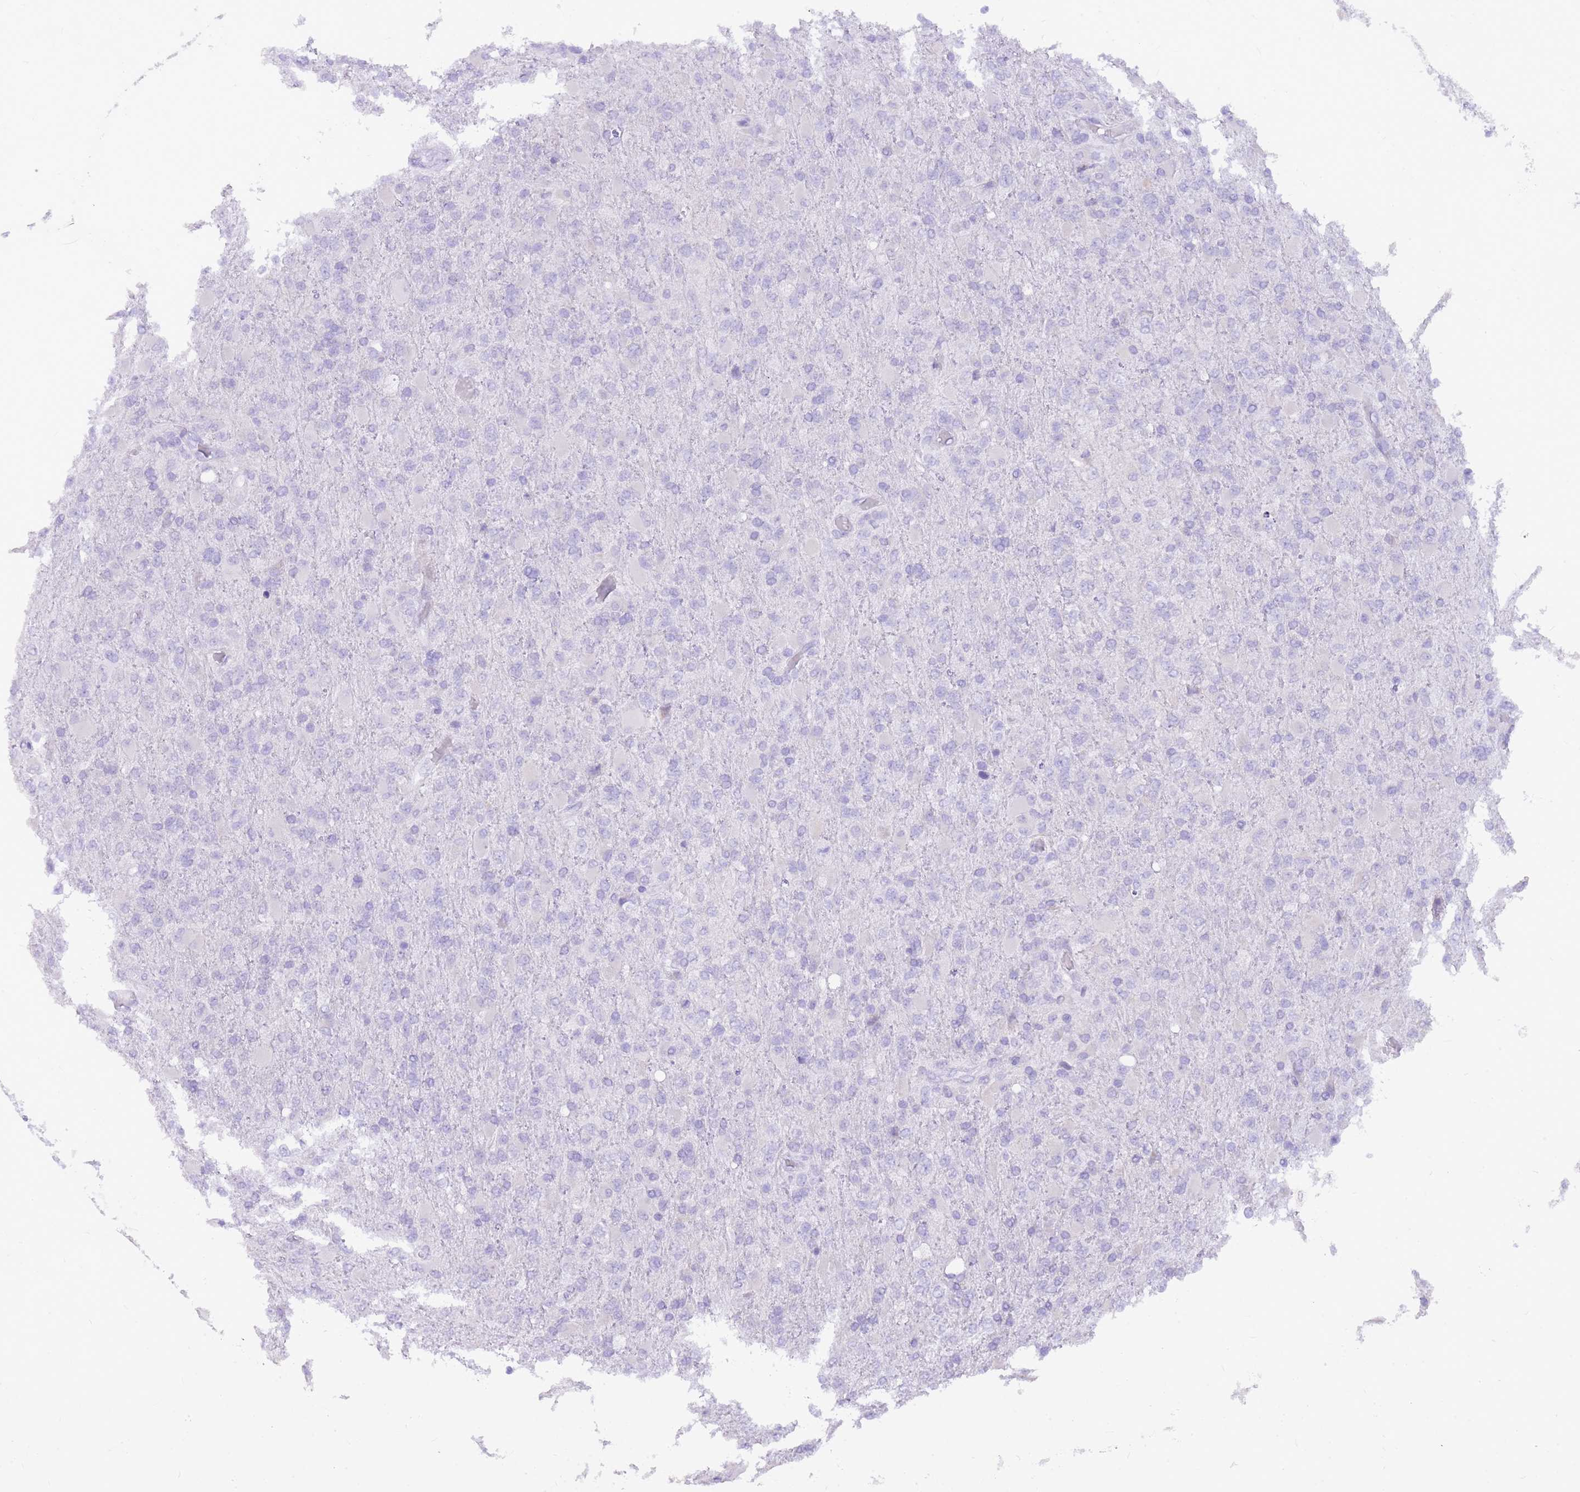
{"staining": {"intensity": "negative", "quantity": "none", "location": "none"}, "tissue": "glioma", "cell_type": "Tumor cells", "image_type": "cancer", "snomed": [{"axis": "morphology", "description": "Glioma, malignant, Low grade"}, {"axis": "topography", "description": "Brain"}], "caption": "There is no significant expression in tumor cells of low-grade glioma (malignant). The staining was performed using DAB (3,3'-diaminobenzidine) to visualize the protein expression in brown, while the nuclei were stained in blue with hematoxylin (Magnification: 20x).", "gene": "TOPAZ1", "patient": {"sex": "male", "age": 65}}